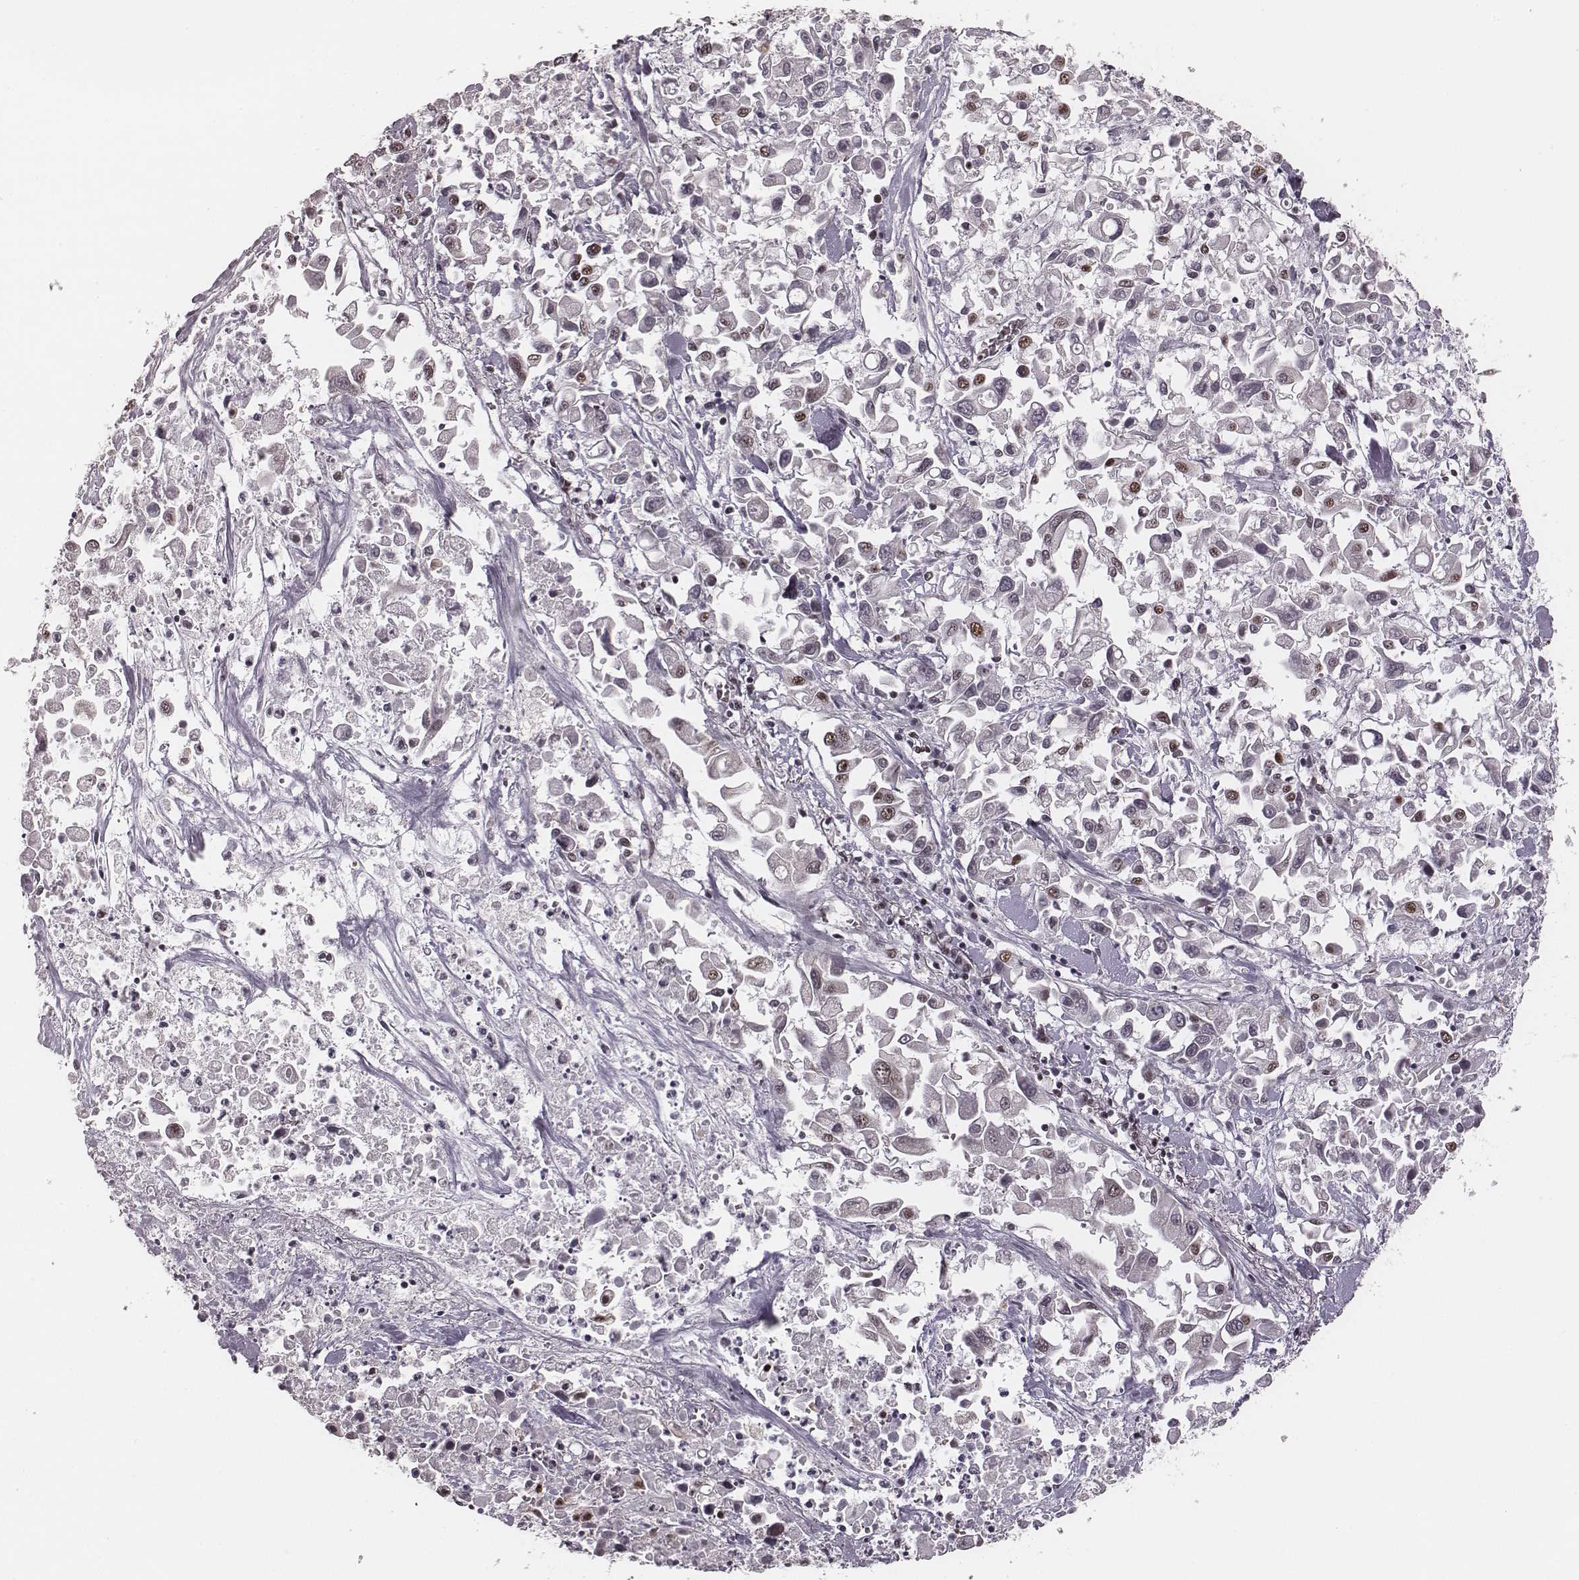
{"staining": {"intensity": "moderate", "quantity": "<25%", "location": "nuclear"}, "tissue": "pancreatic cancer", "cell_type": "Tumor cells", "image_type": "cancer", "snomed": [{"axis": "morphology", "description": "Adenocarcinoma, NOS"}, {"axis": "topography", "description": "Pancreas"}], "caption": "Adenocarcinoma (pancreatic) stained with a protein marker exhibits moderate staining in tumor cells.", "gene": "LUC7L", "patient": {"sex": "female", "age": 83}}